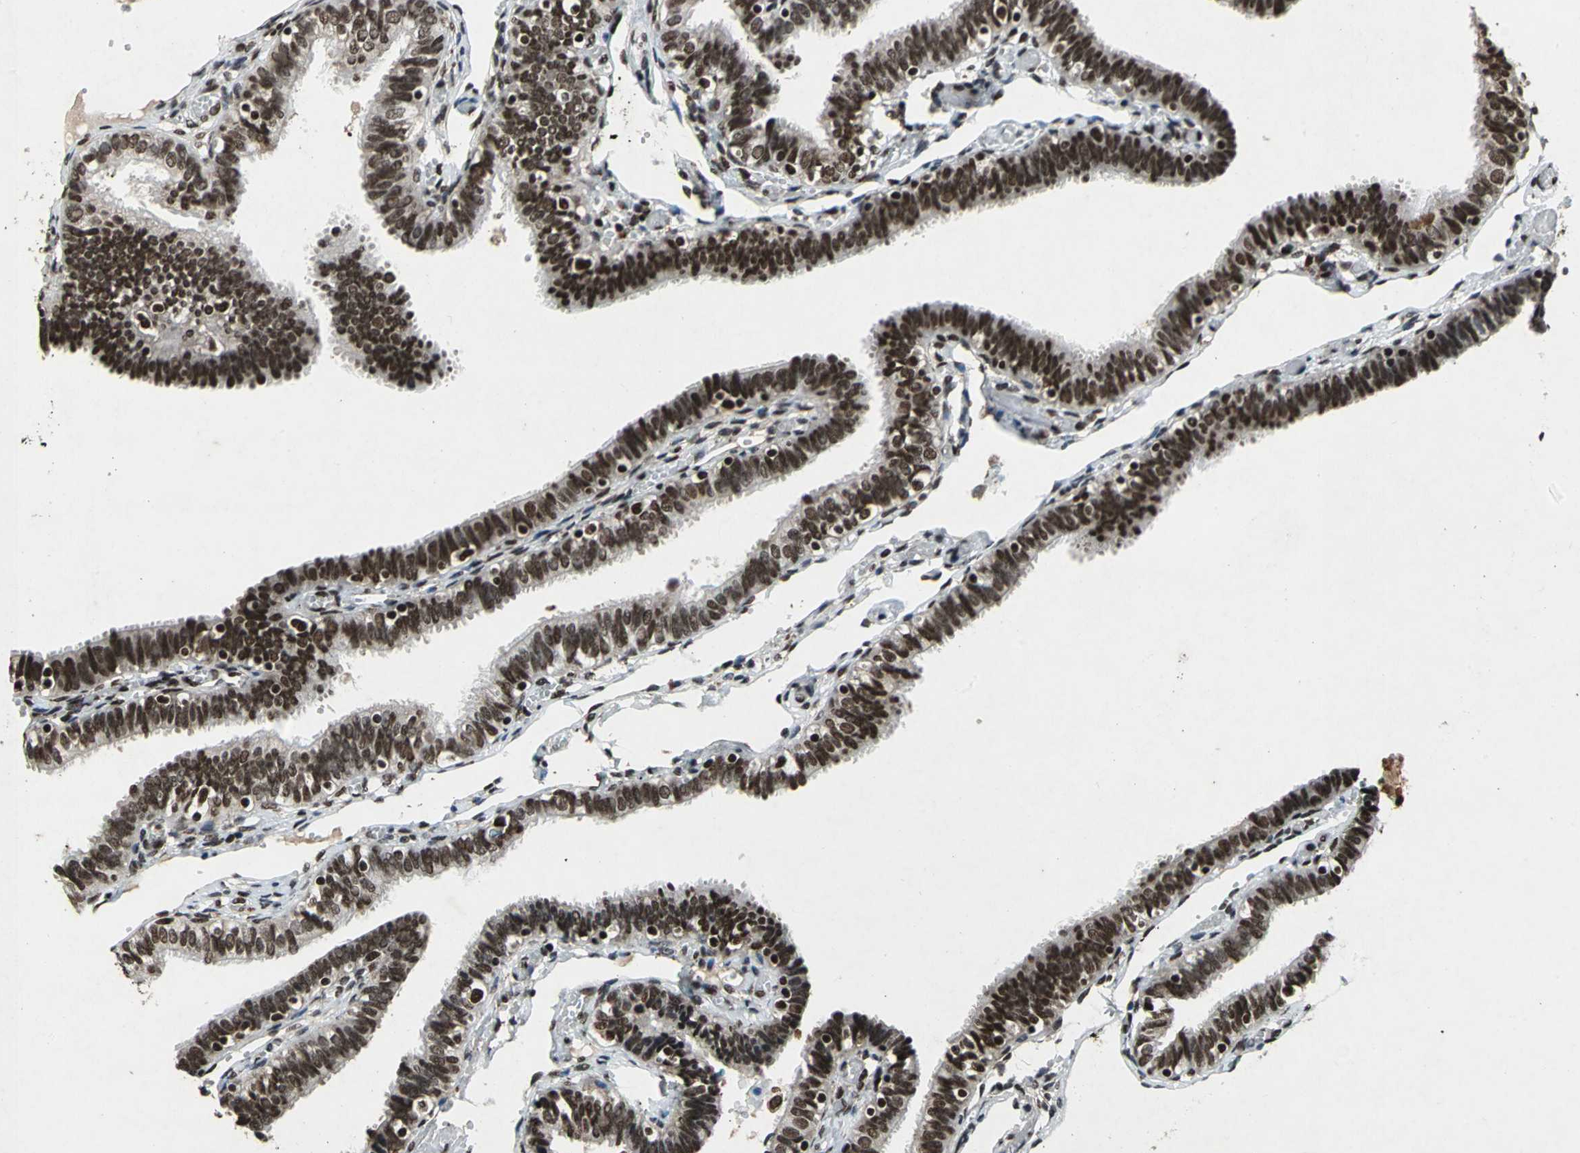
{"staining": {"intensity": "strong", "quantity": ">75%", "location": "nuclear"}, "tissue": "fallopian tube", "cell_type": "Glandular cells", "image_type": "normal", "snomed": [{"axis": "morphology", "description": "Normal tissue, NOS"}, {"axis": "topography", "description": "Fallopian tube"}], "caption": "Glandular cells exhibit high levels of strong nuclear positivity in approximately >75% of cells in benign fallopian tube.", "gene": "MTA2", "patient": {"sex": "female", "age": 46}}